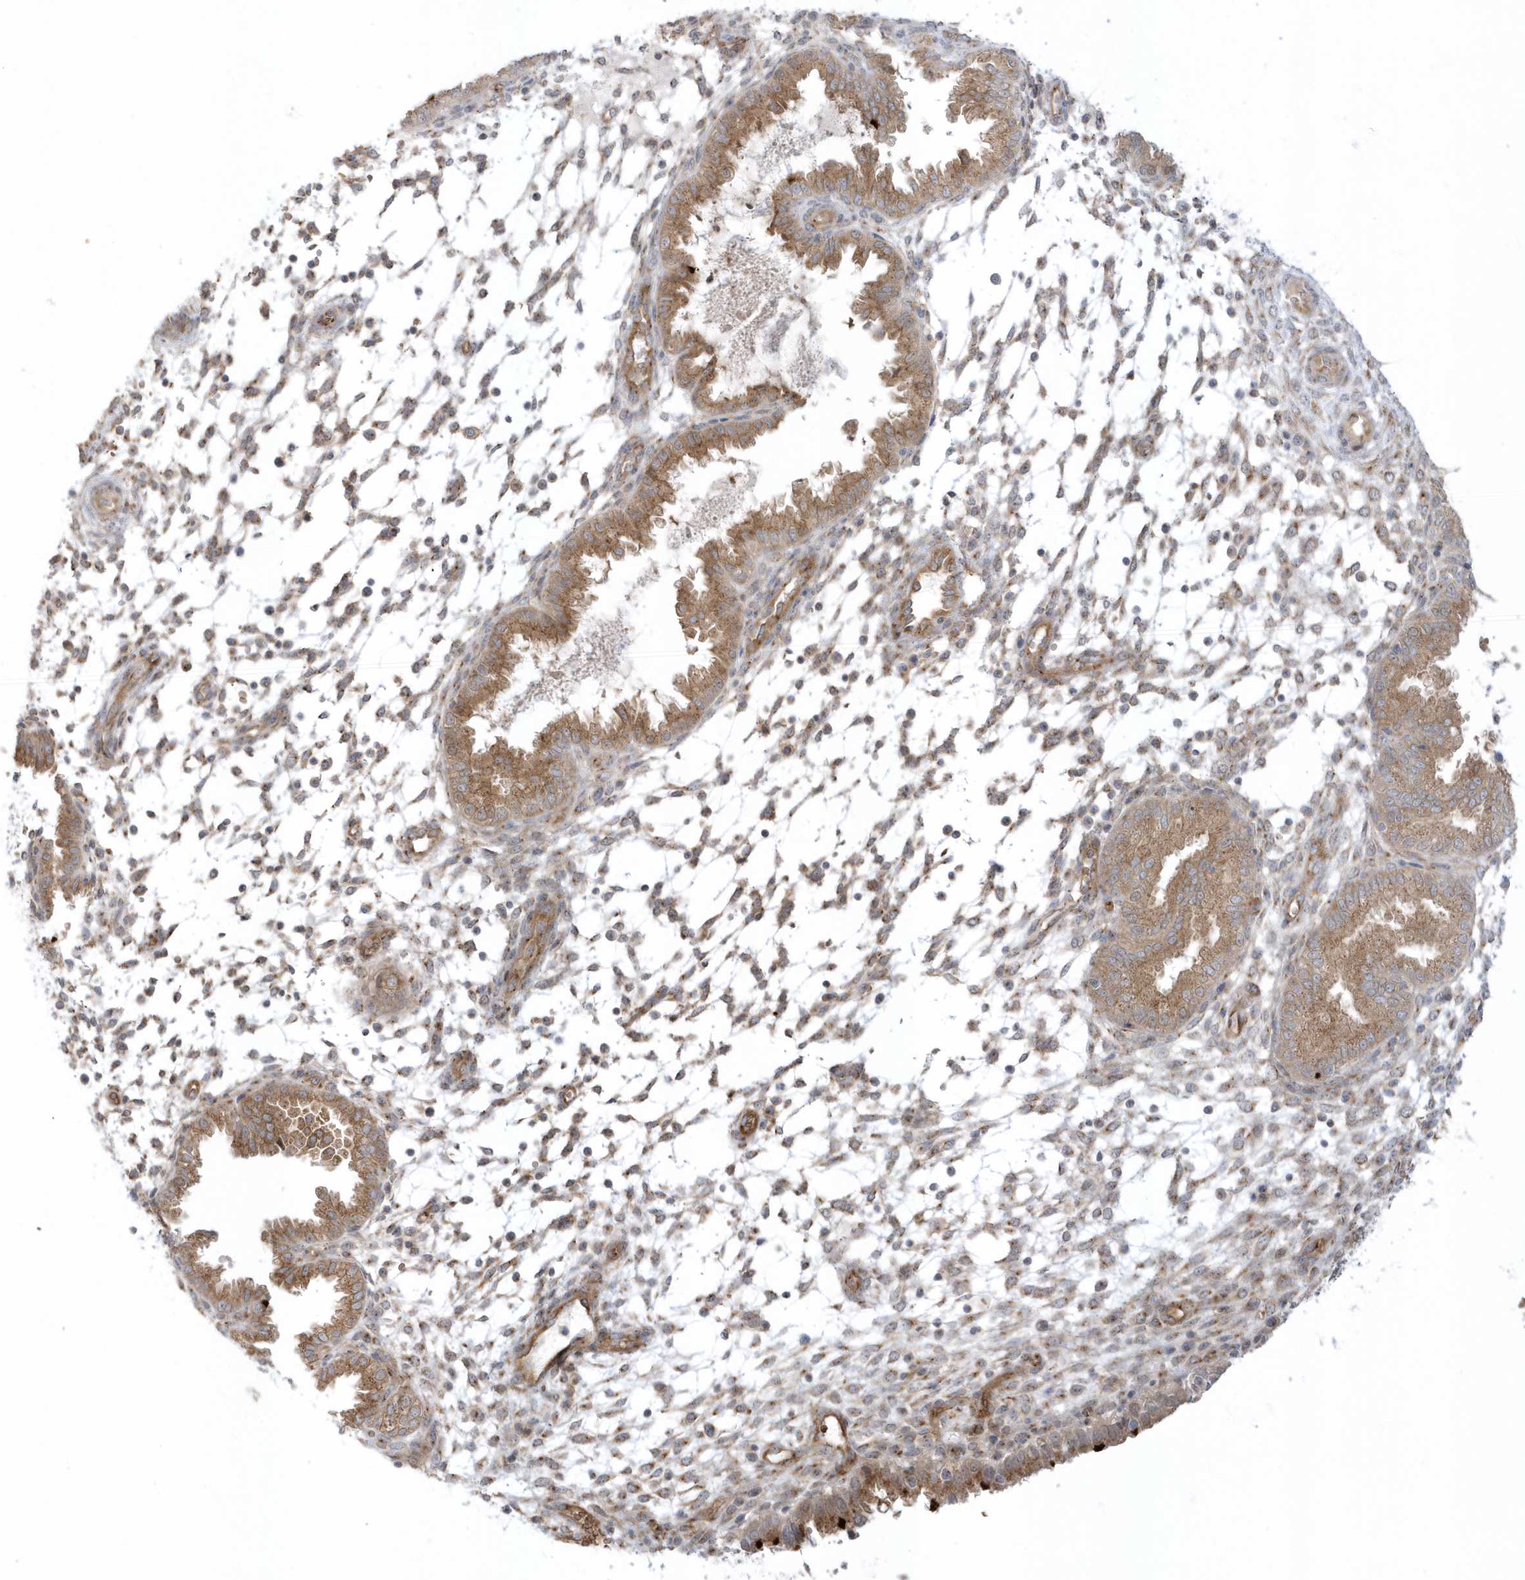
{"staining": {"intensity": "moderate", "quantity": "25%-75%", "location": "cytoplasmic/membranous"}, "tissue": "endometrium", "cell_type": "Cells in endometrial stroma", "image_type": "normal", "snomed": [{"axis": "morphology", "description": "Normal tissue, NOS"}, {"axis": "topography", "description": "Endometrium"}], "caption": "Endometrium stained for a protein displays moderate cytoplasmic/membranous positivity in cells in endometrial stroma.", "gene": "RPP40", "patient": {"sex": "female", "age": 33}}